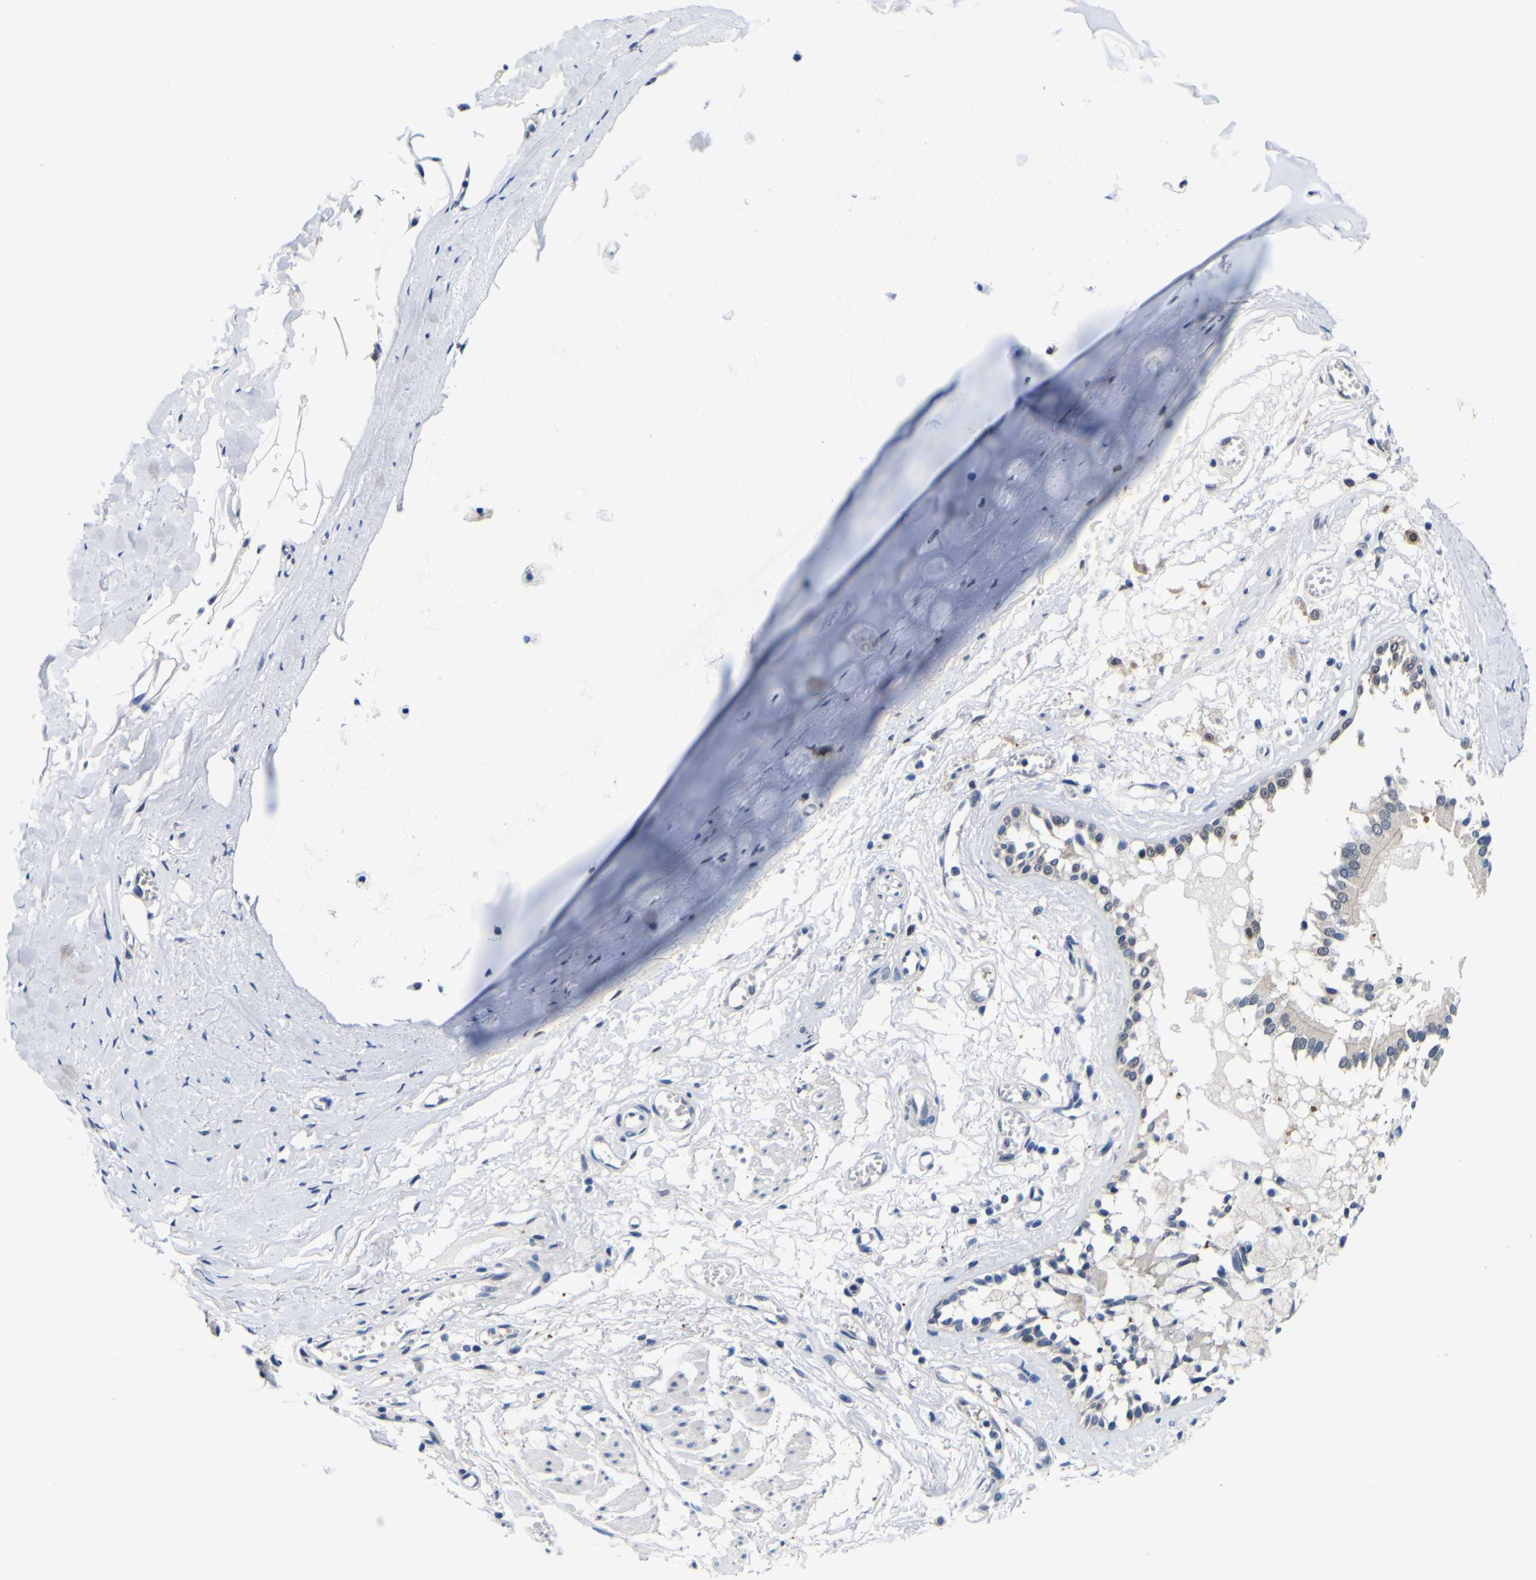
{"staining": {"intensity": "moderate", "quantity": "25%-75%", "location": "cytoplasmic/membranous,nuclear"}, "tissue": "bronchus", "cell_type": "Respiratory epithelial cells", "image_type": "normal", "snomed": [{"axis": "morphology", "description": "Normal tissue, NOS"}, {"axis": "morphology", "description": "Inflammation, NOS"}, {"axis": "topography", "description": "Cartilage tissue"}, {"axis": "topography", "description": "Lung"}], "caption": "DAB (3,3'-diaminobenzidine) immunohistochemical staining of unremarkable human bronchus exhibits moderate cytoplasmic/membranous,nuclear protein expression in approximately 25%-75% of respiratory epithelial cells. The protein of interest is stained brown, and the nuclei are stained in blue (DAB IHC with brightfield microscopy, high magnification).", "gene": "CUL4B", "patient": {"sex": "male", "age": 71}}